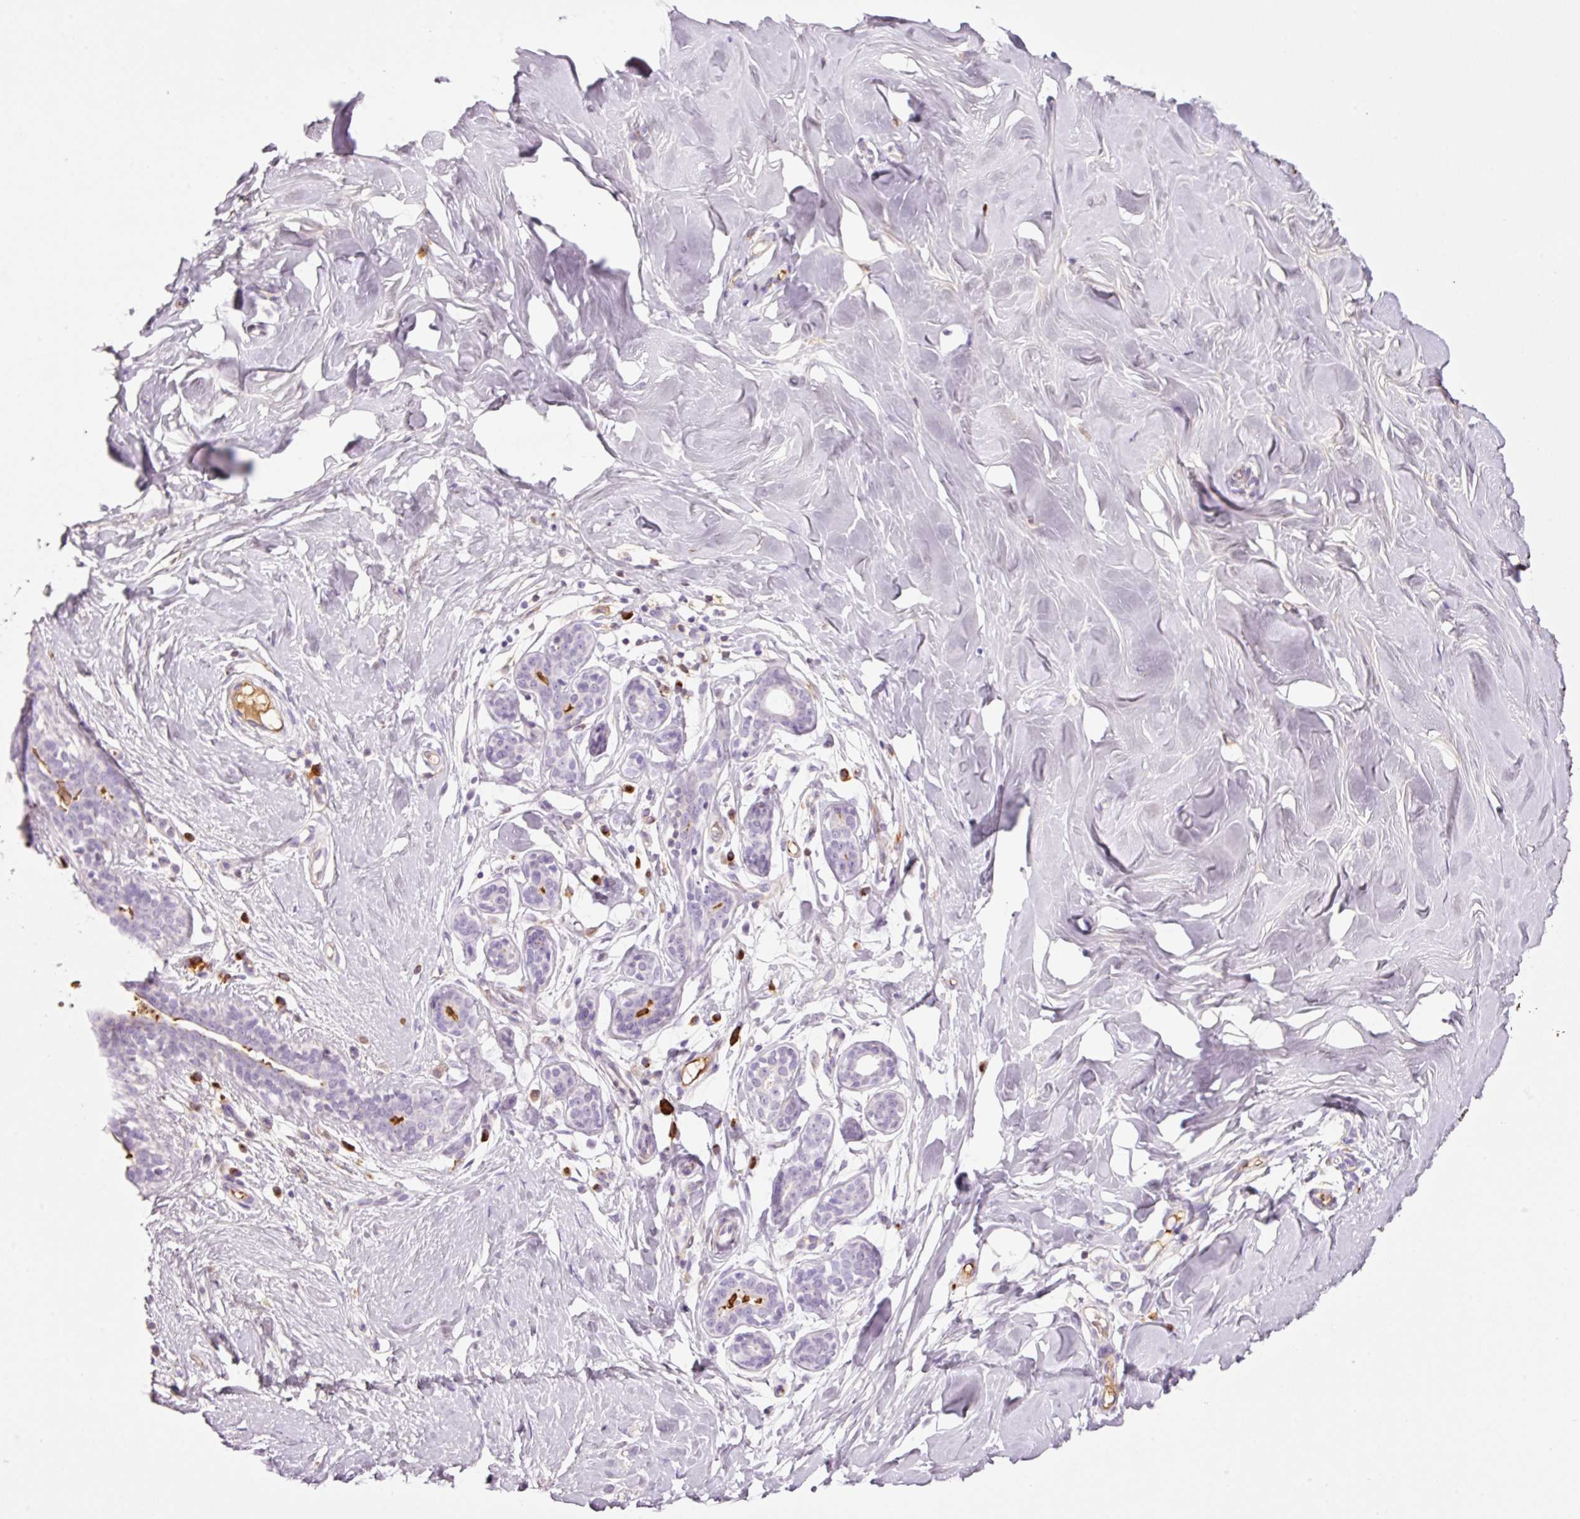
{"staining": {"intensity": "negative", "quantity": "none", "location": "none"}, "tissue": "breast", "cell_type": "Adipocytes", "image_type": "normal", "snomed": [{"axis": "morphology", "description": "Normal tissue, NOS"}, {"axis": "topography", "description": "Breast"}], "caption": "A high-resolution micrograph shows immunohistochemistry staining of unremarkable breast, which exhibits no significant staining in adipocytes. The staining was performed using DAB (3,3'-diaminobenzidine) to visualize the protein expression in brown, while the nuclei were stained in blue with hematoxylin (Magnification: 20x).", "gene": "KLF1", "patient": {"sex": "female", "age": 27}}